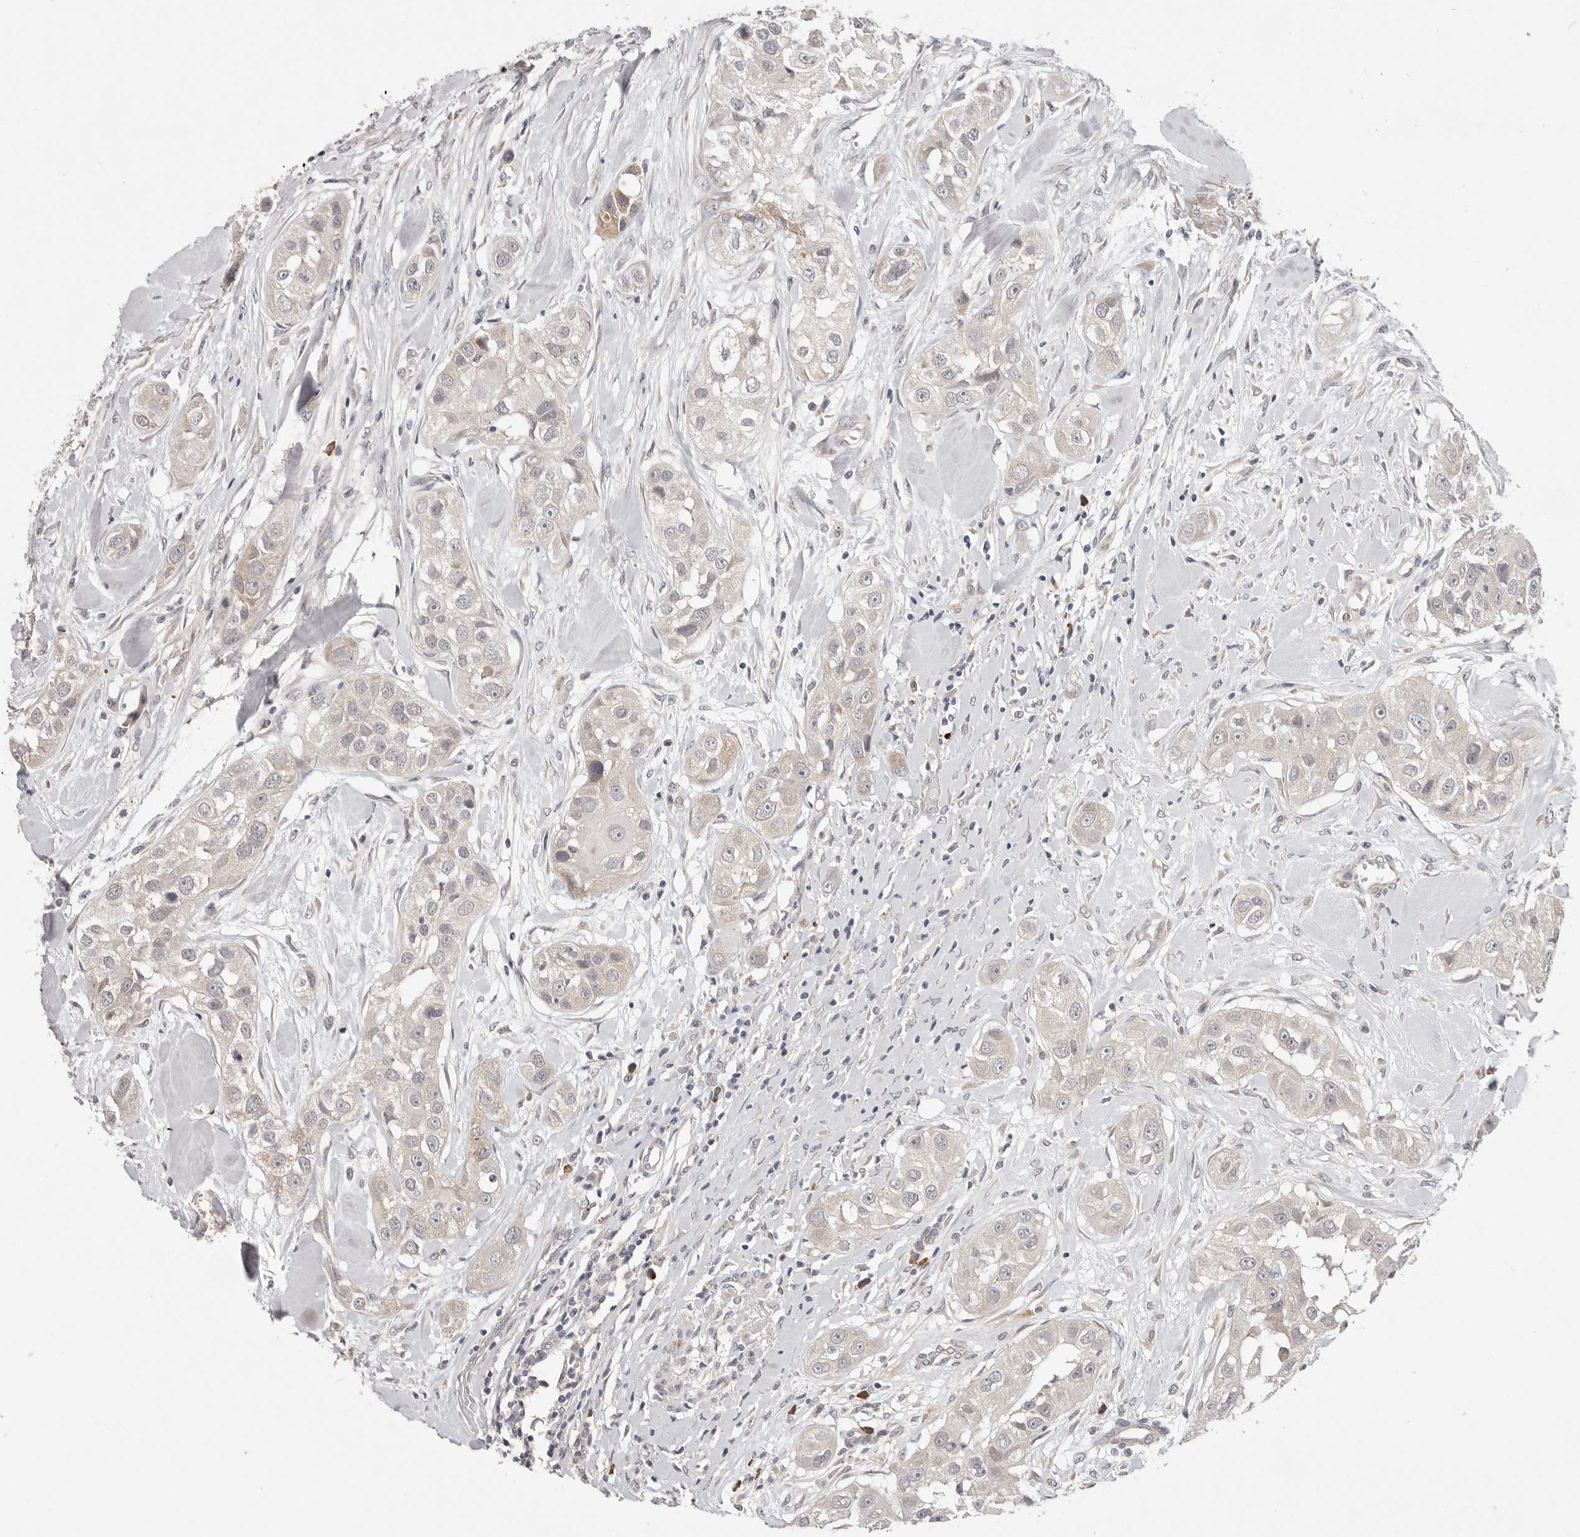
{"staining": {"intensity": "negative", "quantity": "none", "location": "none"}, "tissue": "head and neck cancer", "cell_type": "Tumor cells", "image_type": "cancer", "snomed": [{"axis": "morphology", "description": "Normal tissue, NOS"}, {"axis": "morphology", "description": "Squamous cell carcinoma, NOS"}, {"axis": "topography", "description": "Skeletal muscle"}, {"axis": "topography", "description": "Head-Neck"}], "caption": "Tumor cells are negative for brown protein staining in head and neck squamous cell carcinoma.", "gene": "WDR77", "patient": {"sex": "male", "age": 51}}